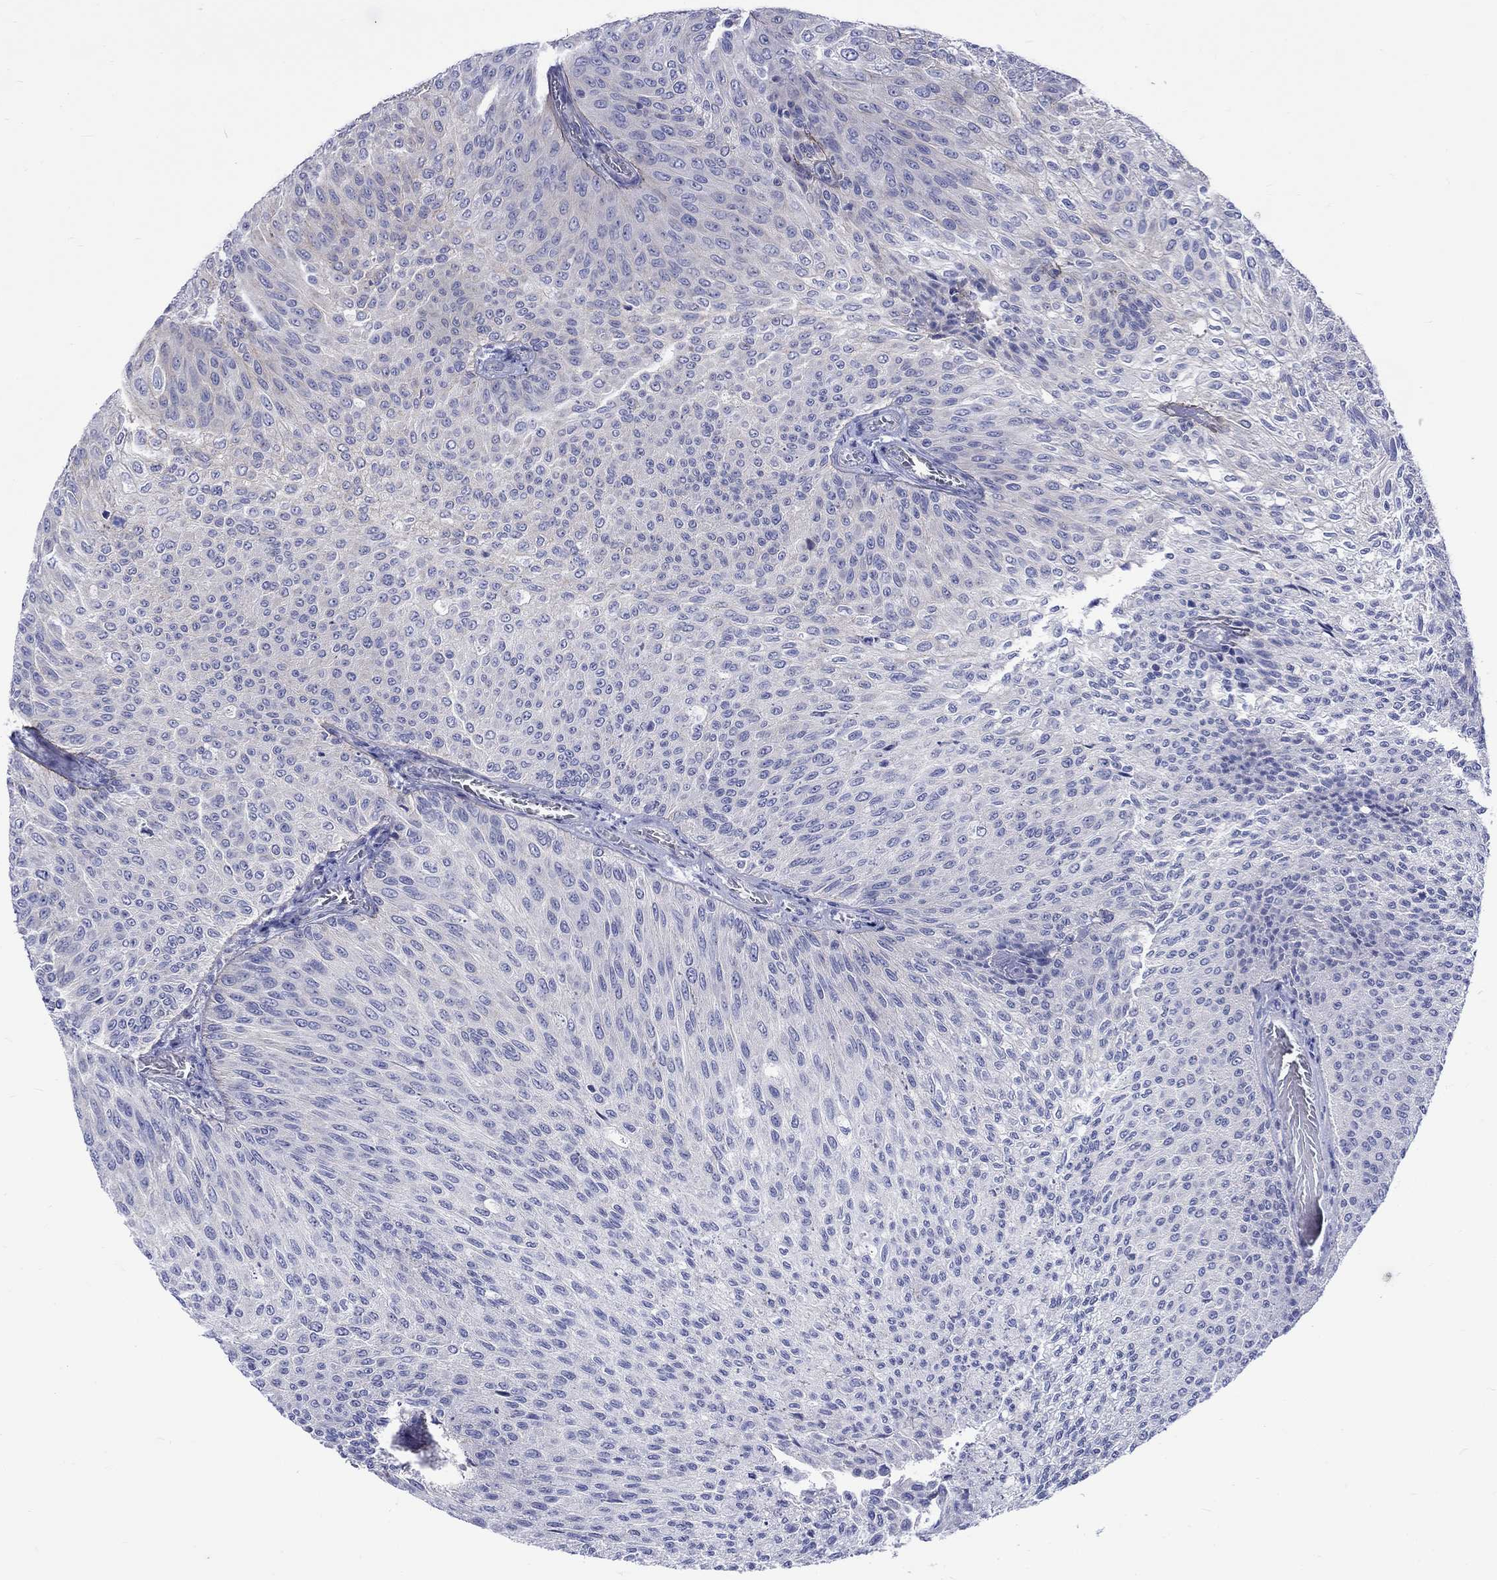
{"staining": {"intensity": "negative", "quantity": "none", "location": "none"}, "tissue": "urothelial cancer", "cell_type": "Tumor cells", "image_type": "cancer", "snomed": [{"axis": "morphology", "description": "Urothelial carcinoma, Low grade"}, {"axis": "topography", "description": "Ureter, NOS"}, {"axis": "topography", "description": "Urinary bladder"}], "caption": "Immunohistochemistry photomicrograph of urothelial cancer stained for a protein (brown), which displays no expression in tumor cells. (DAB immunohistochemistry (IHC) visualized using brightfield microscopy, high magnification).", "gene": "SH2D7", "patient": {"sex": "male", "age": 78}}